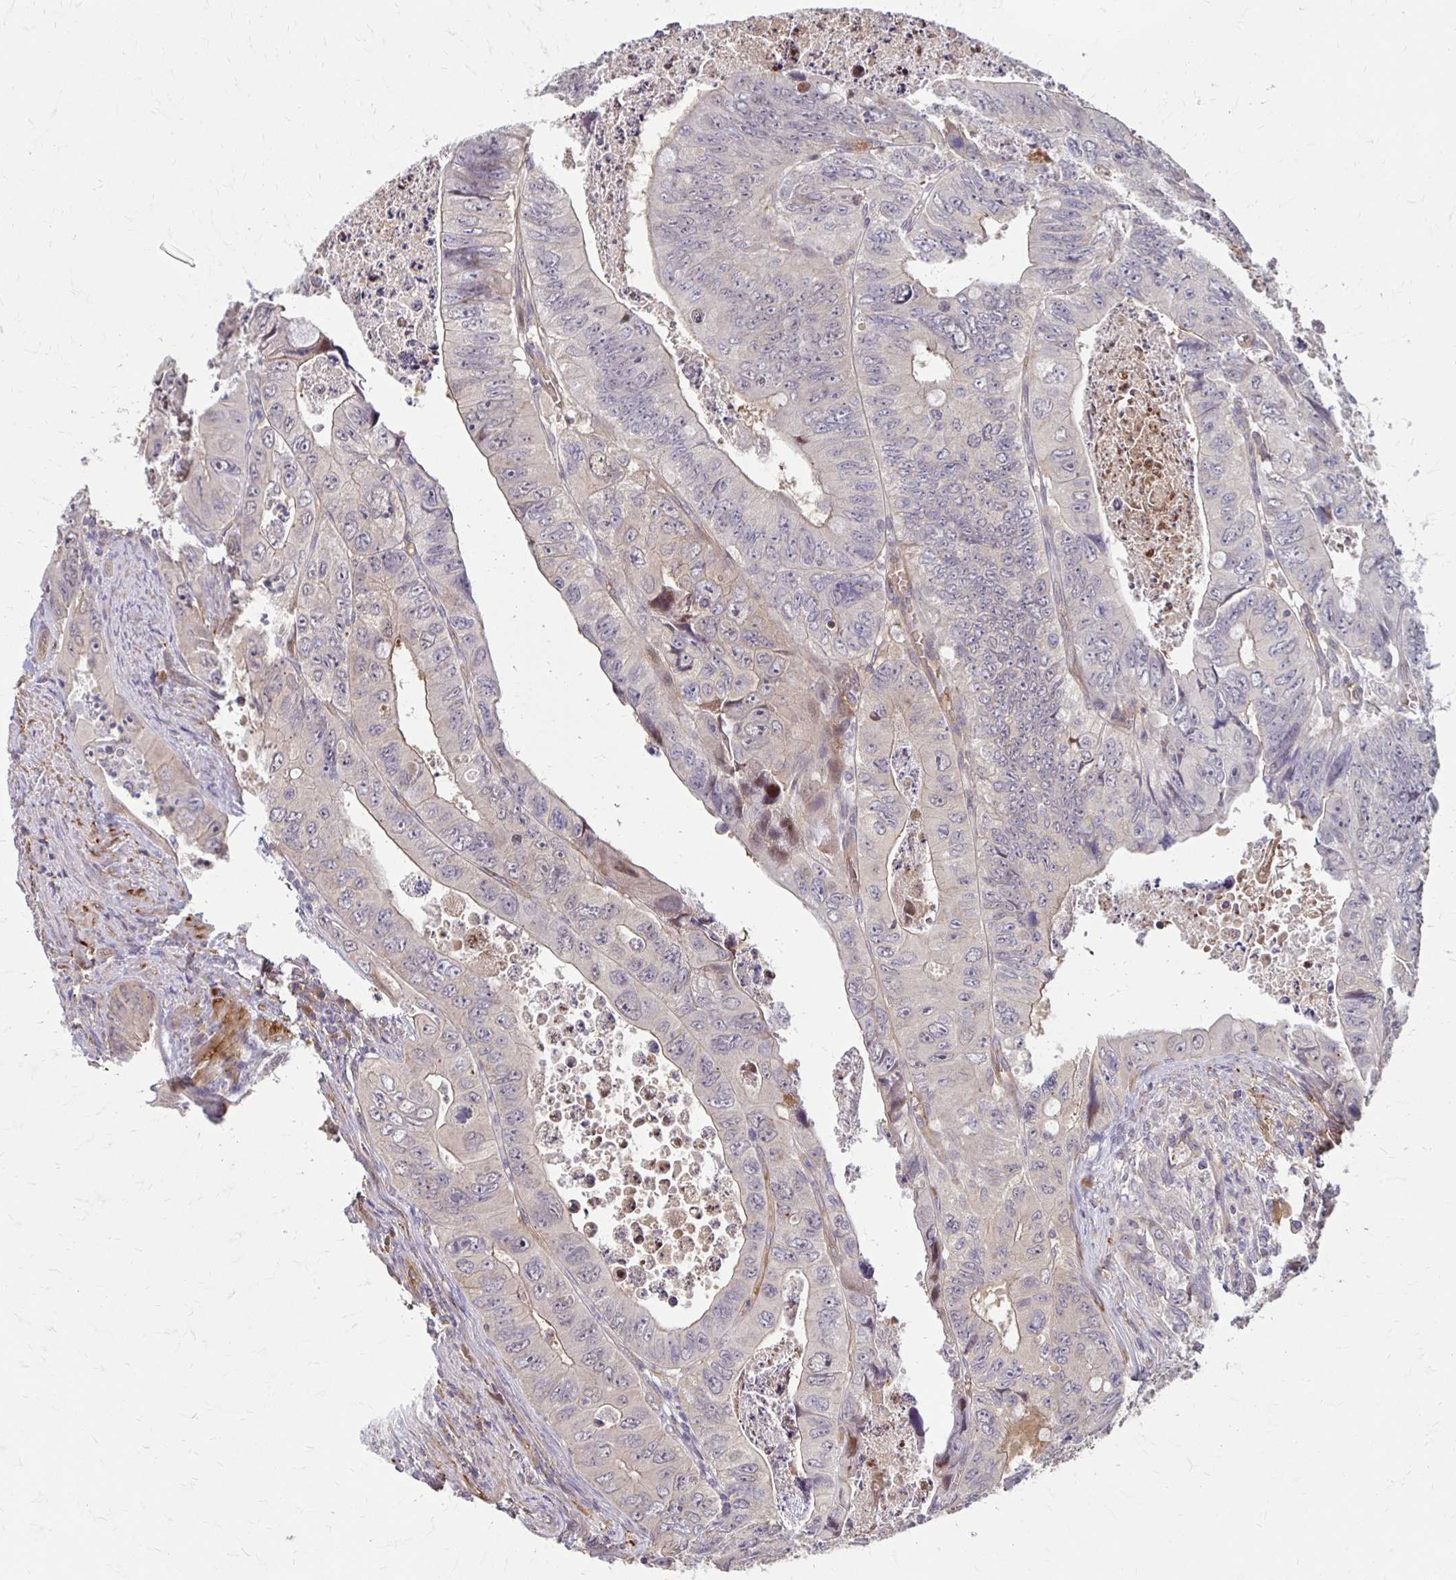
{"staining": {"intensity": "negative", "quantity": "none", "location": "none"}, "tissue": "colorectal cancer", "cell_type": "Tumor cells", "image_type": "cancer", "snomed": [{"axis": "morphology", "description": "Adenocarcinoma, NOS"}, {"axis": "topography", "description": "Colon"}], "caption": "IHC of colorectal adenocarcinoma shows no staining in tumor cells. (Brightfield microscopy of DAB immunohistochemistry (IHC) at high magnification).", "gene": "CFL2", "patient": {"sex": "female", "age": 84}}